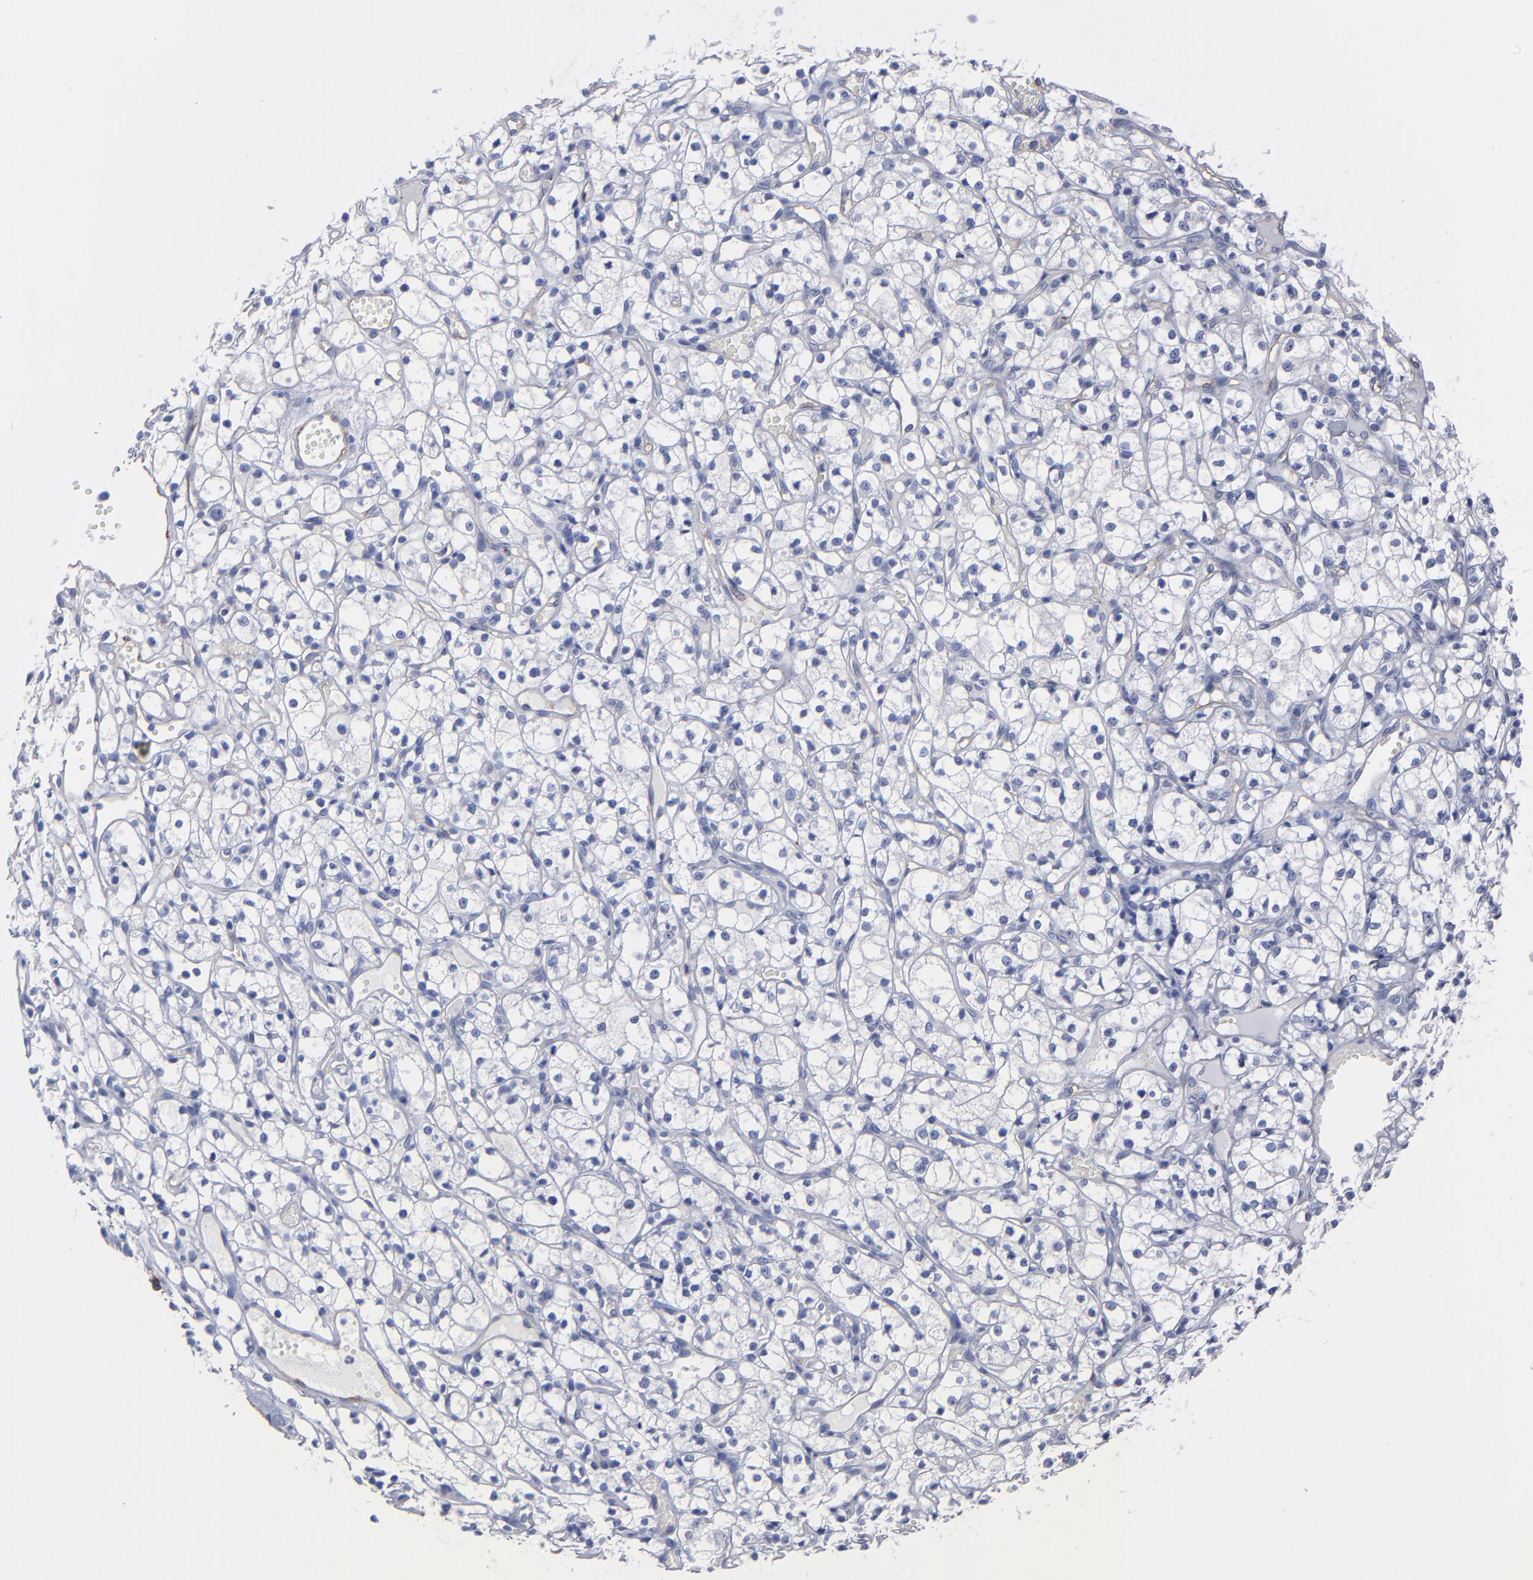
{"staining": {"intensity": "negative", "quantity": "none", "location": "none"}, "tissue": "renal cancer", "cell_type": "Tumor cells", "image_type": "cancer", "snomed": [{"axis": "morphology", "description": "Adenocarcinoma, NOS"}, {"axis": "topography", "description": "Kidney"}], "caption": "A photomicrograph of renal adenocarcinoma stained for a protein reveals no brown staining in tumor cells. Brightfield microscopy of IHC stained with DAB (brown) and hematoxylin (blue), captured at high magnification.", "gene": "TM4SF1", "patient": {"sex": "male", "age": 61}}